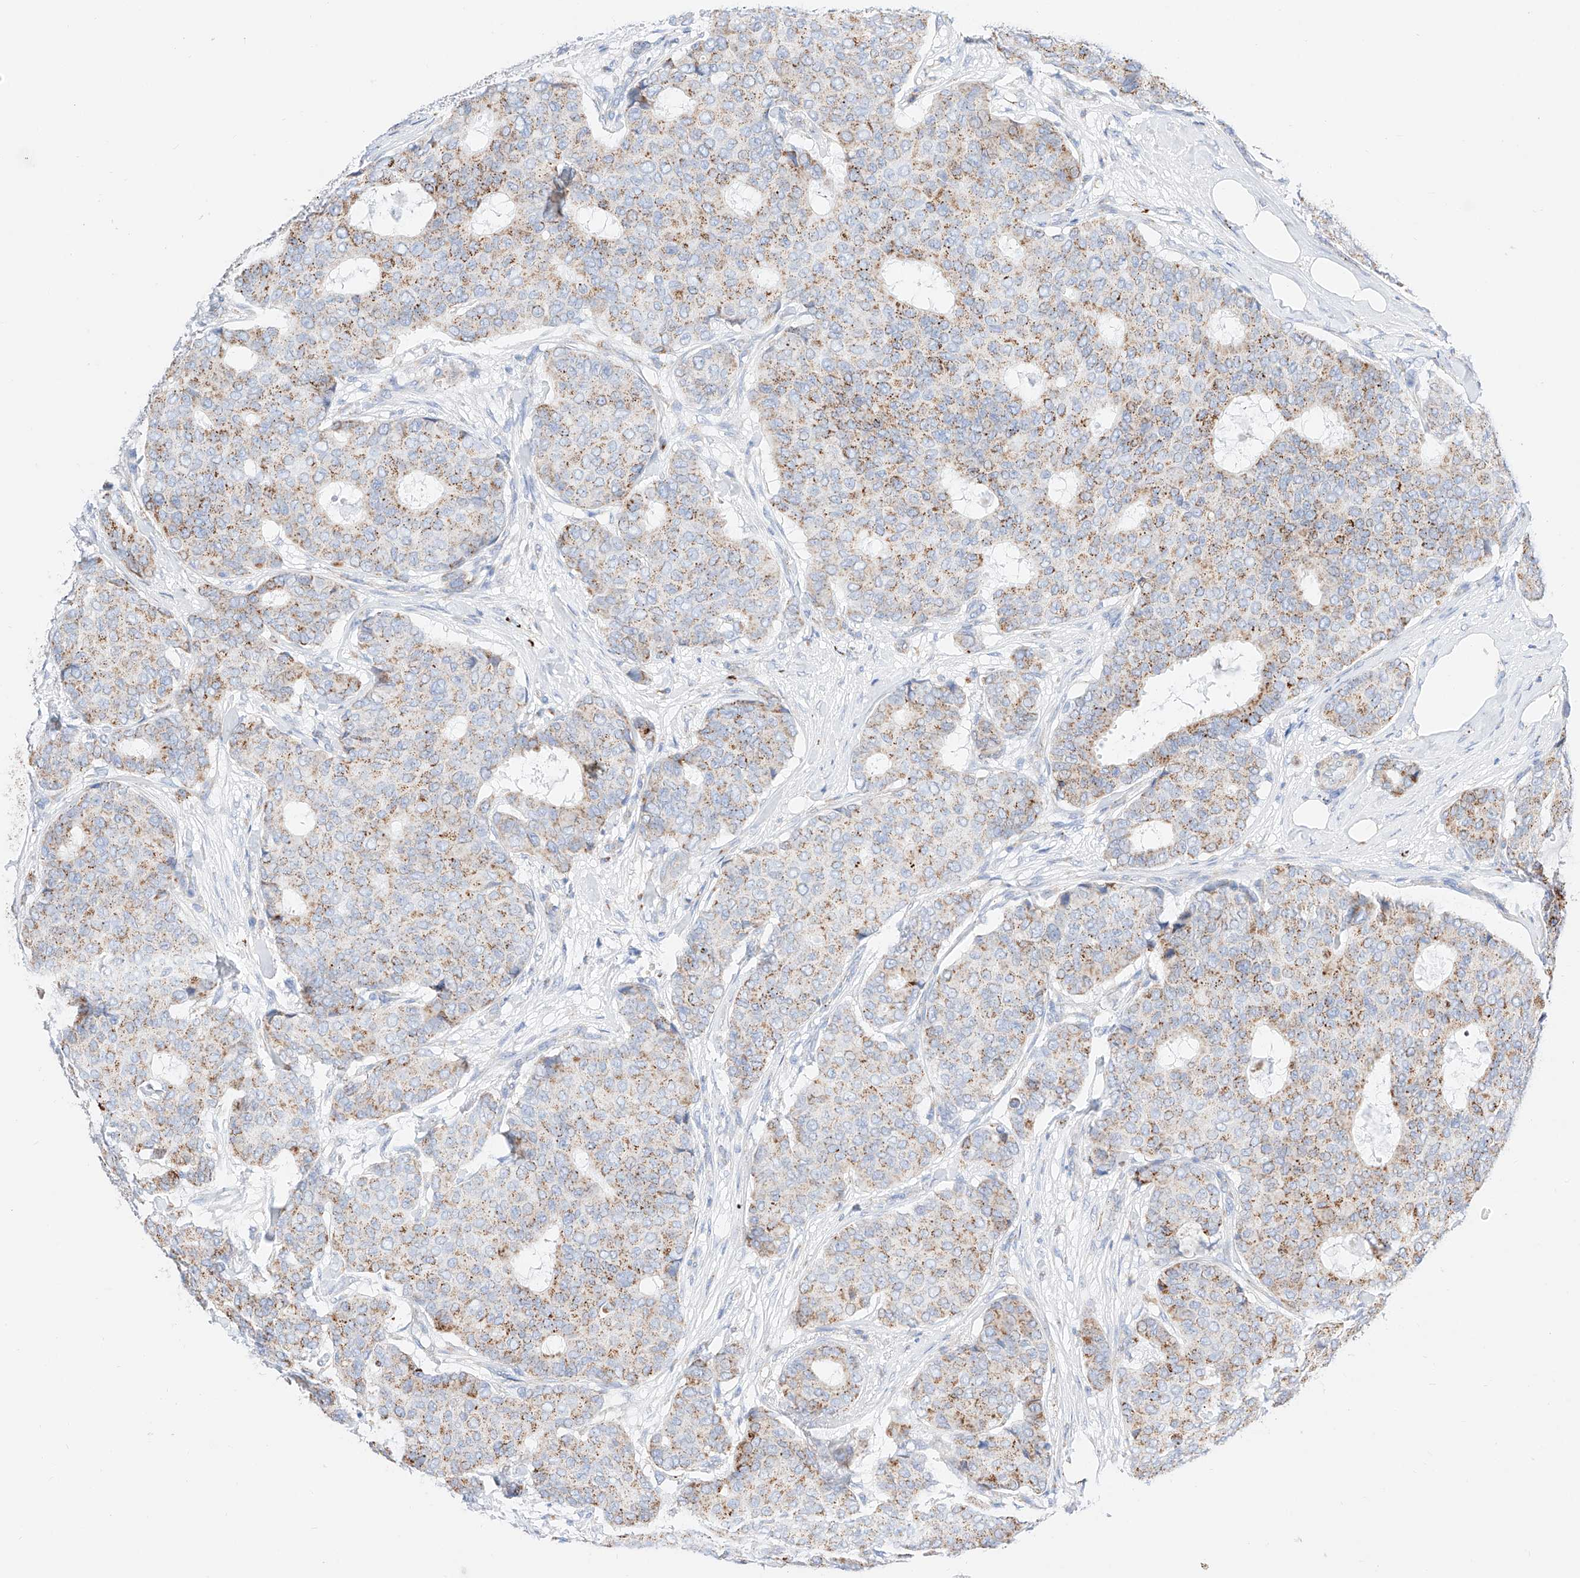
{"staining": {"intensity": "moderate", "quantity": "25%-75%", "location": "cytoplasmic/membranous"}, "tissue": "breast cancer", "cell_type": "Tumor cells", "image_type": "cancer", "snomed": [{"axis": "morphology", "description": "Duct carcinoma"}, {"axis": "topography", "description": "Breast"}], "caption": "Protein analysis of breast cancer (intraductal carcinoma) tissue demonstrates moderate cytoplasmic/membranous staining in approximately 25%-75% of tumor cells.", "gene": "C6orf62", "patient": {"sex": "female", "age": 75}}